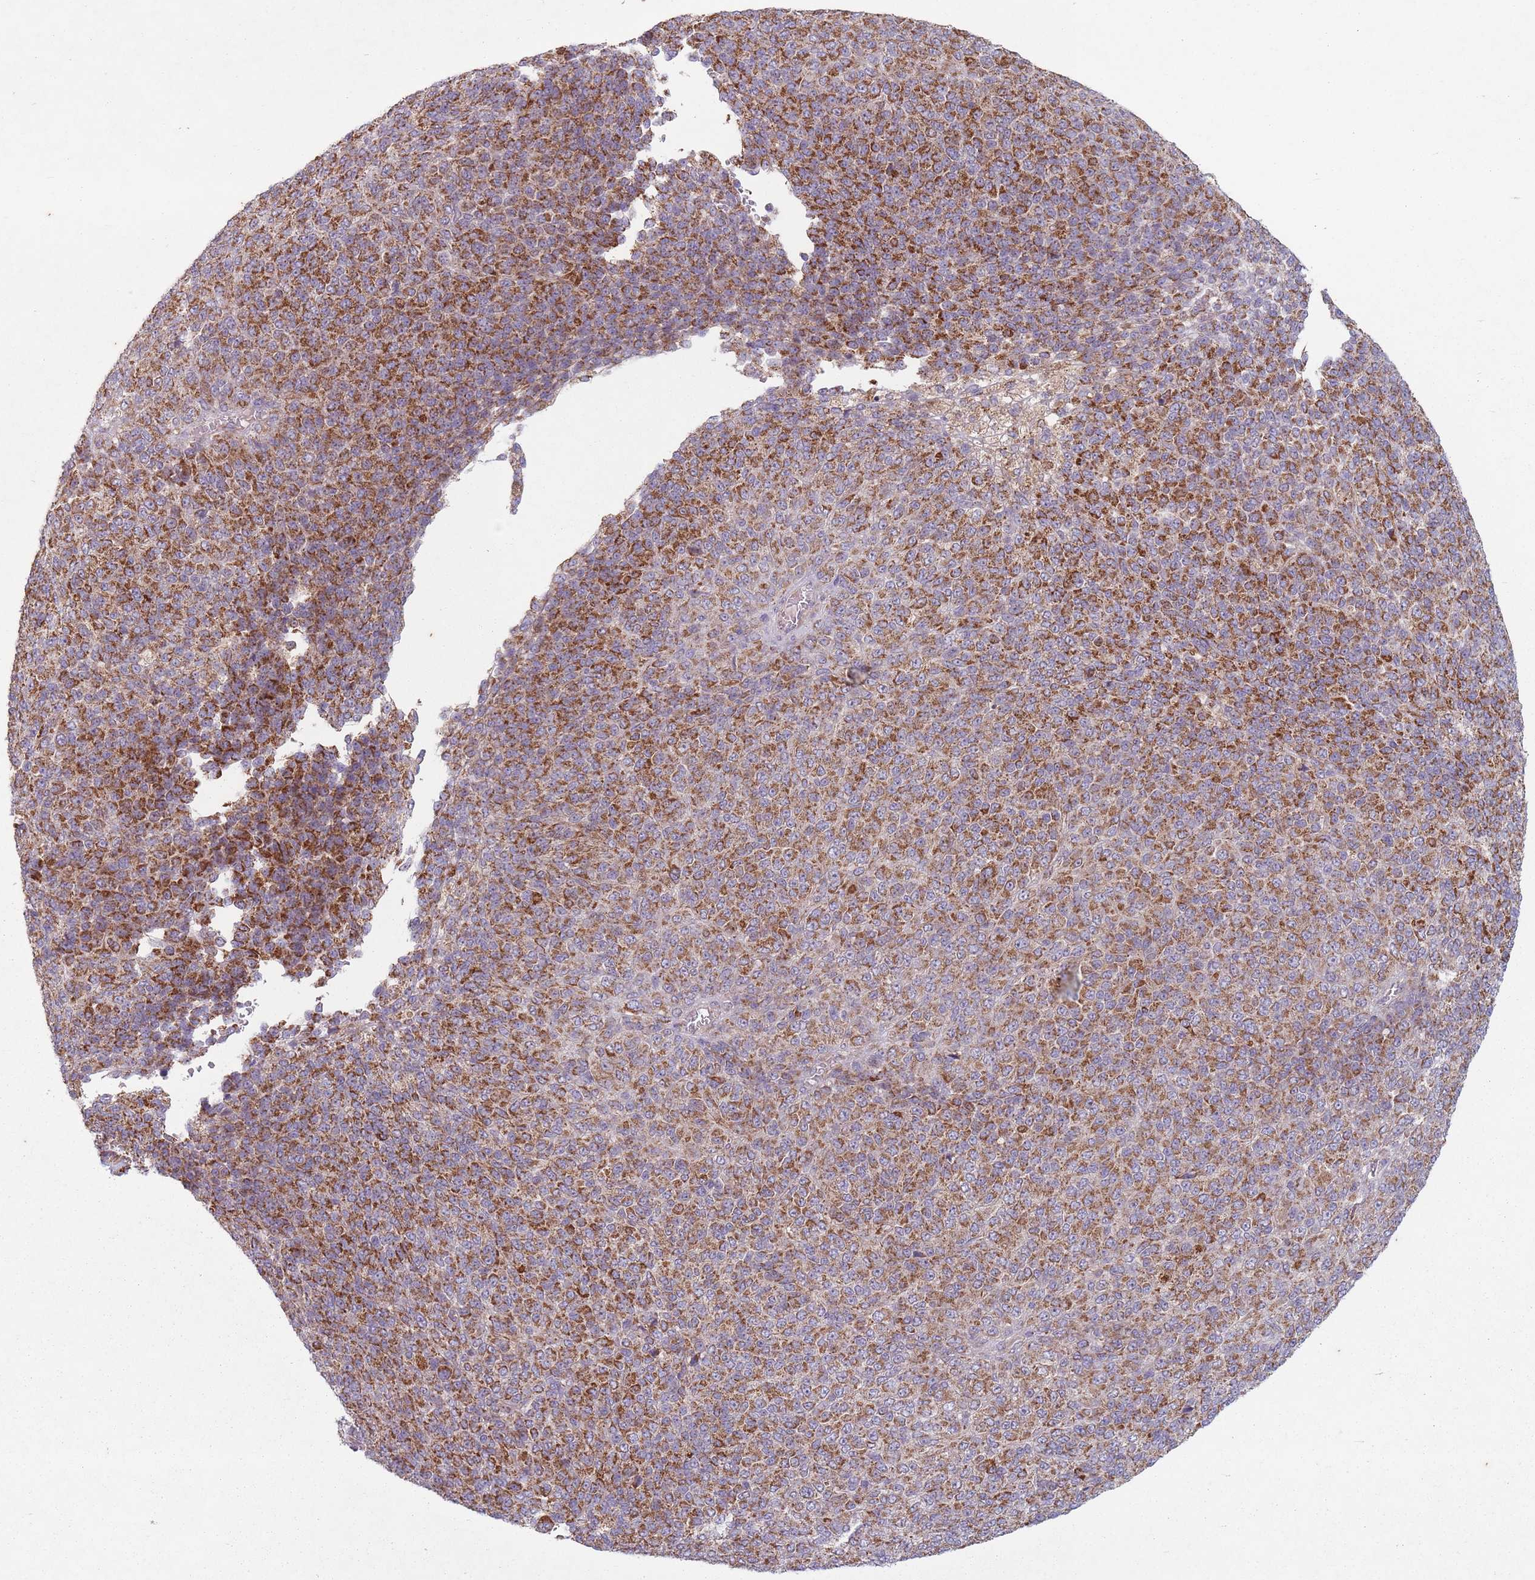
{"staining": {"intensity": "strong", "quantity": ">75%", "location": "cytoplasmic/membranous"}, "tissue": "melanoma", "cell_type": "Tumor cells", "image_type": "cancer", "snomed": [{"axis": "morphology", "description": "Malignant melanoma, Metastatic site"}, {"axis": "topography", "description": "Brain"}], "caption": "Strong cytoplasmic/membranous positivity is identified in approximately >75% of tumor cells in malignant melanoma (metastatic site). Using DAB (3,3'-diaminobenzidine) (brown) and hematoxylin (blue) stains, captured at high magnification using brightfield microscopy.", "gene": "OR10Q1", "patient": {"sex": "female", "age": 56}}